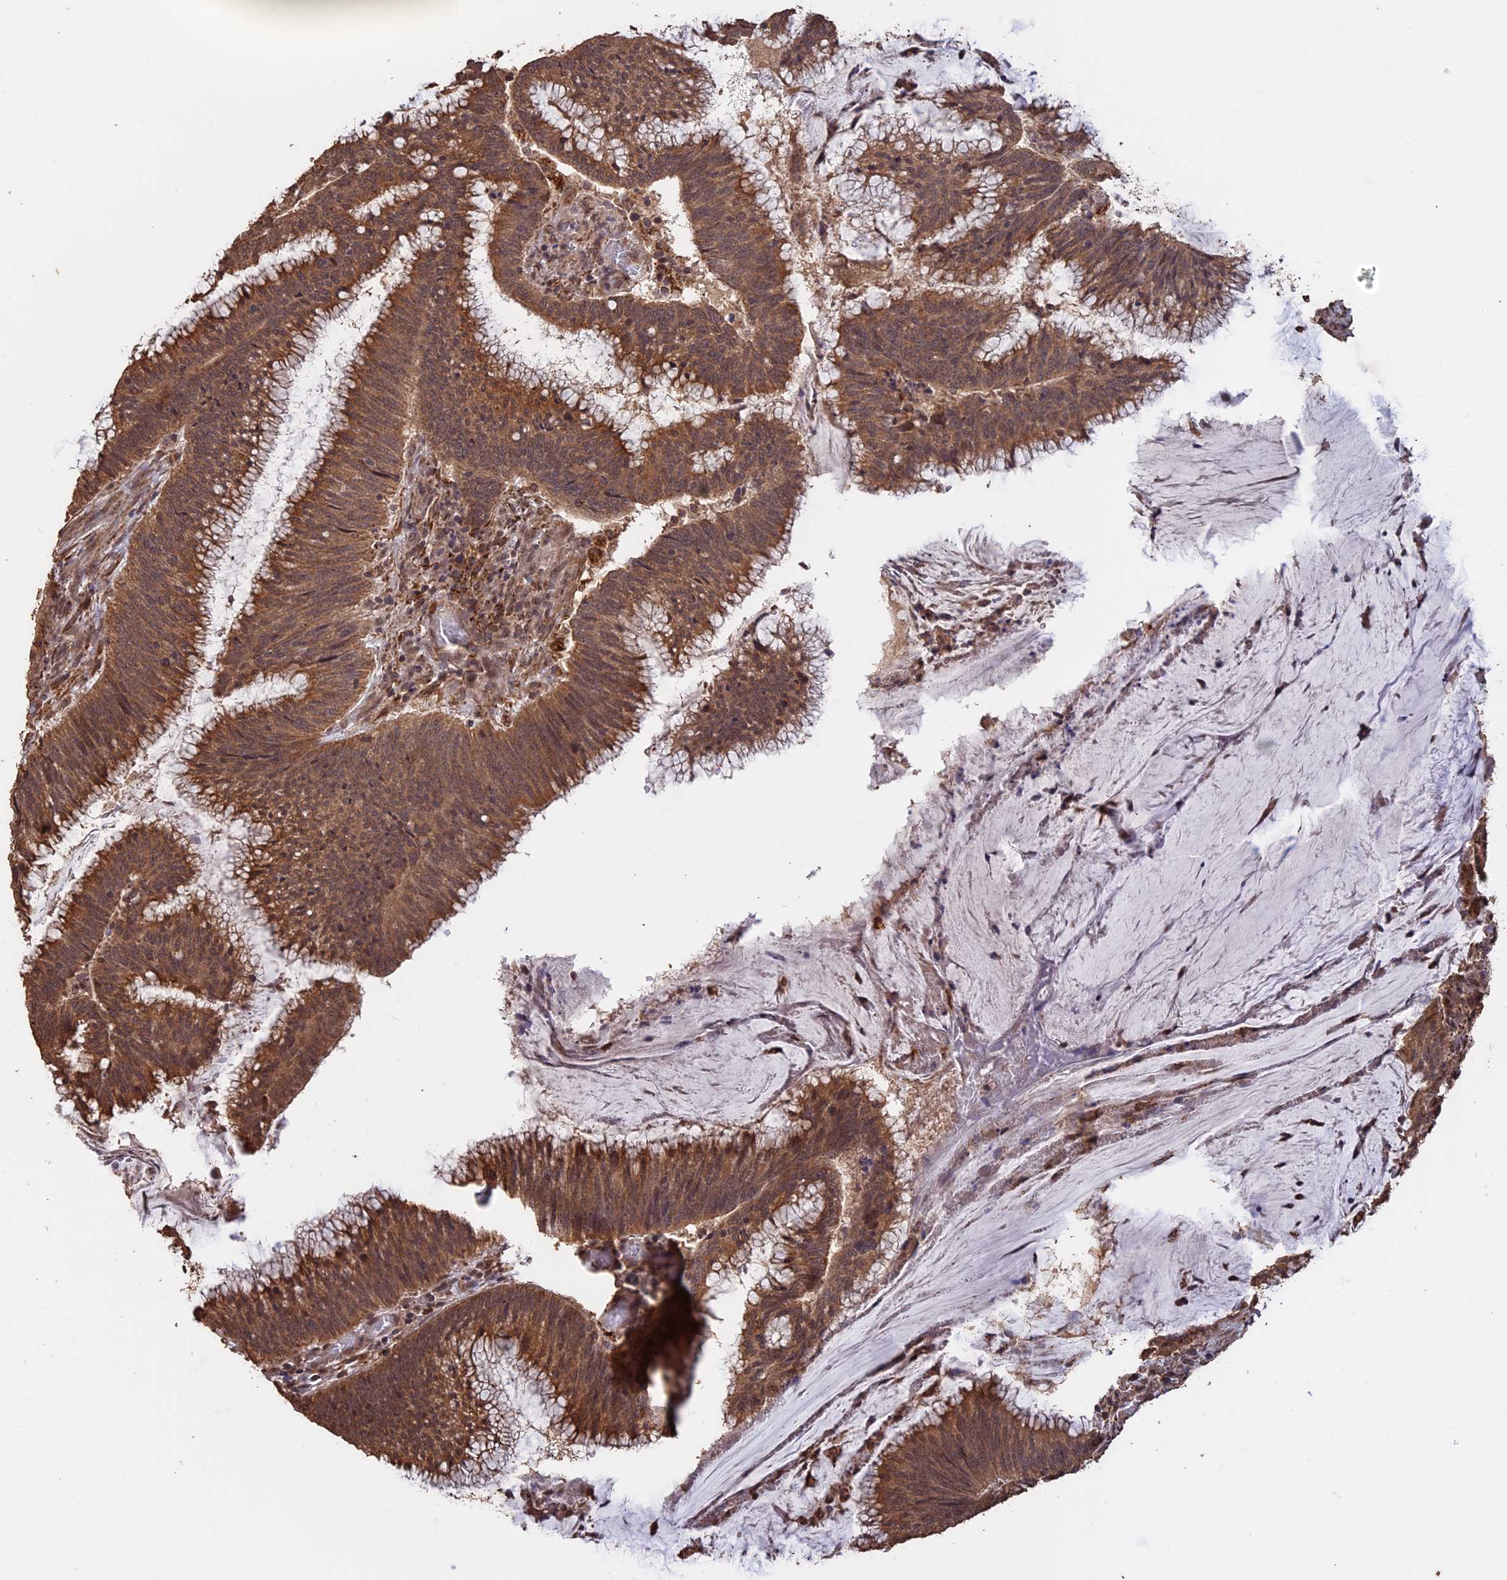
{"staining": {"intensity": "moderate", "quantity": ">75%", "location": "cytoplasmic/membranous,nuclear"}, "tissue": "colorectal cancer", "cell_type": "Tumor cells", "image_type": "cancer", "snomed": [{"axis": "morphology", "description": "Adenocarcinoma, NOS"}, {"axis": "topography", "description": "Rectum"}], "caption": "Immunohistochemistry micrograph of neoplastic tissue: human colorectal cancer (adenocarcinoma) stained using IHC reveals medium levels of moderate protein expression localized specifically in the cytoplasmic/membranous and nuclear of tumor cells, appearing as a cytoplasmic/membranous and nuclear brown color.", "gene": "FAM210B", "patient": {"sex": "female", "age": 77}}